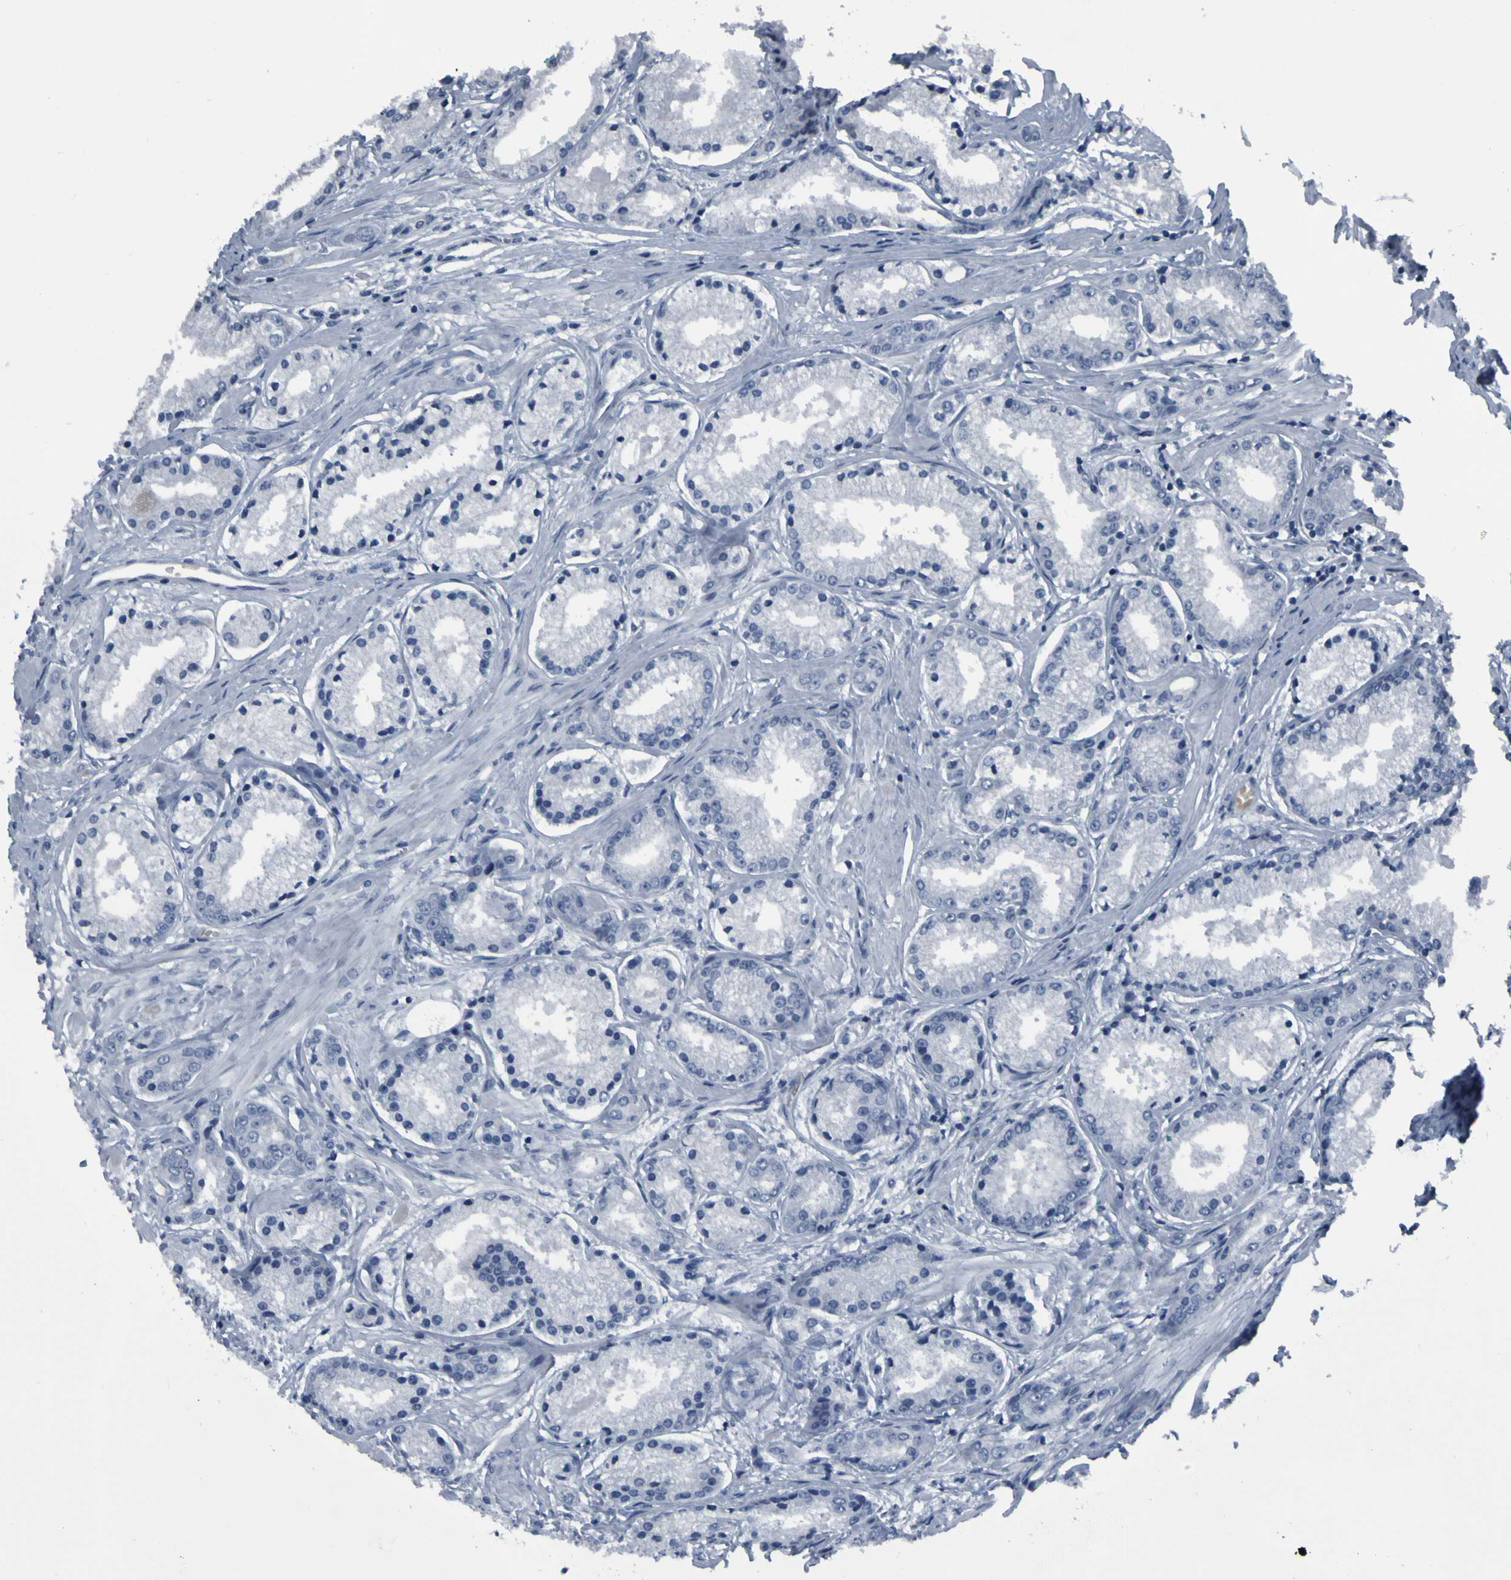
{"staining": {"intensity": "negative", "quantity": "none", "location": "none"}, "tissue": "prostate cancer", "cell_type": "Tumor cells", "image_type": "cancer", "snomed": [{"axis": "morphology", "description": "Adenocarcinoma, High grade"}, {"axis": "topography", "description": "Prostate"}], "caption": "High power microscopy histopathology image of an immunohistochemistry (IHC) photomicrograph of prostate cancer (high-grade adenocarcinoma), revealing no significant positivity in tumor cells.", "gene": "GRAMD1A", "patient": {"sex": "male", "age": 59}}